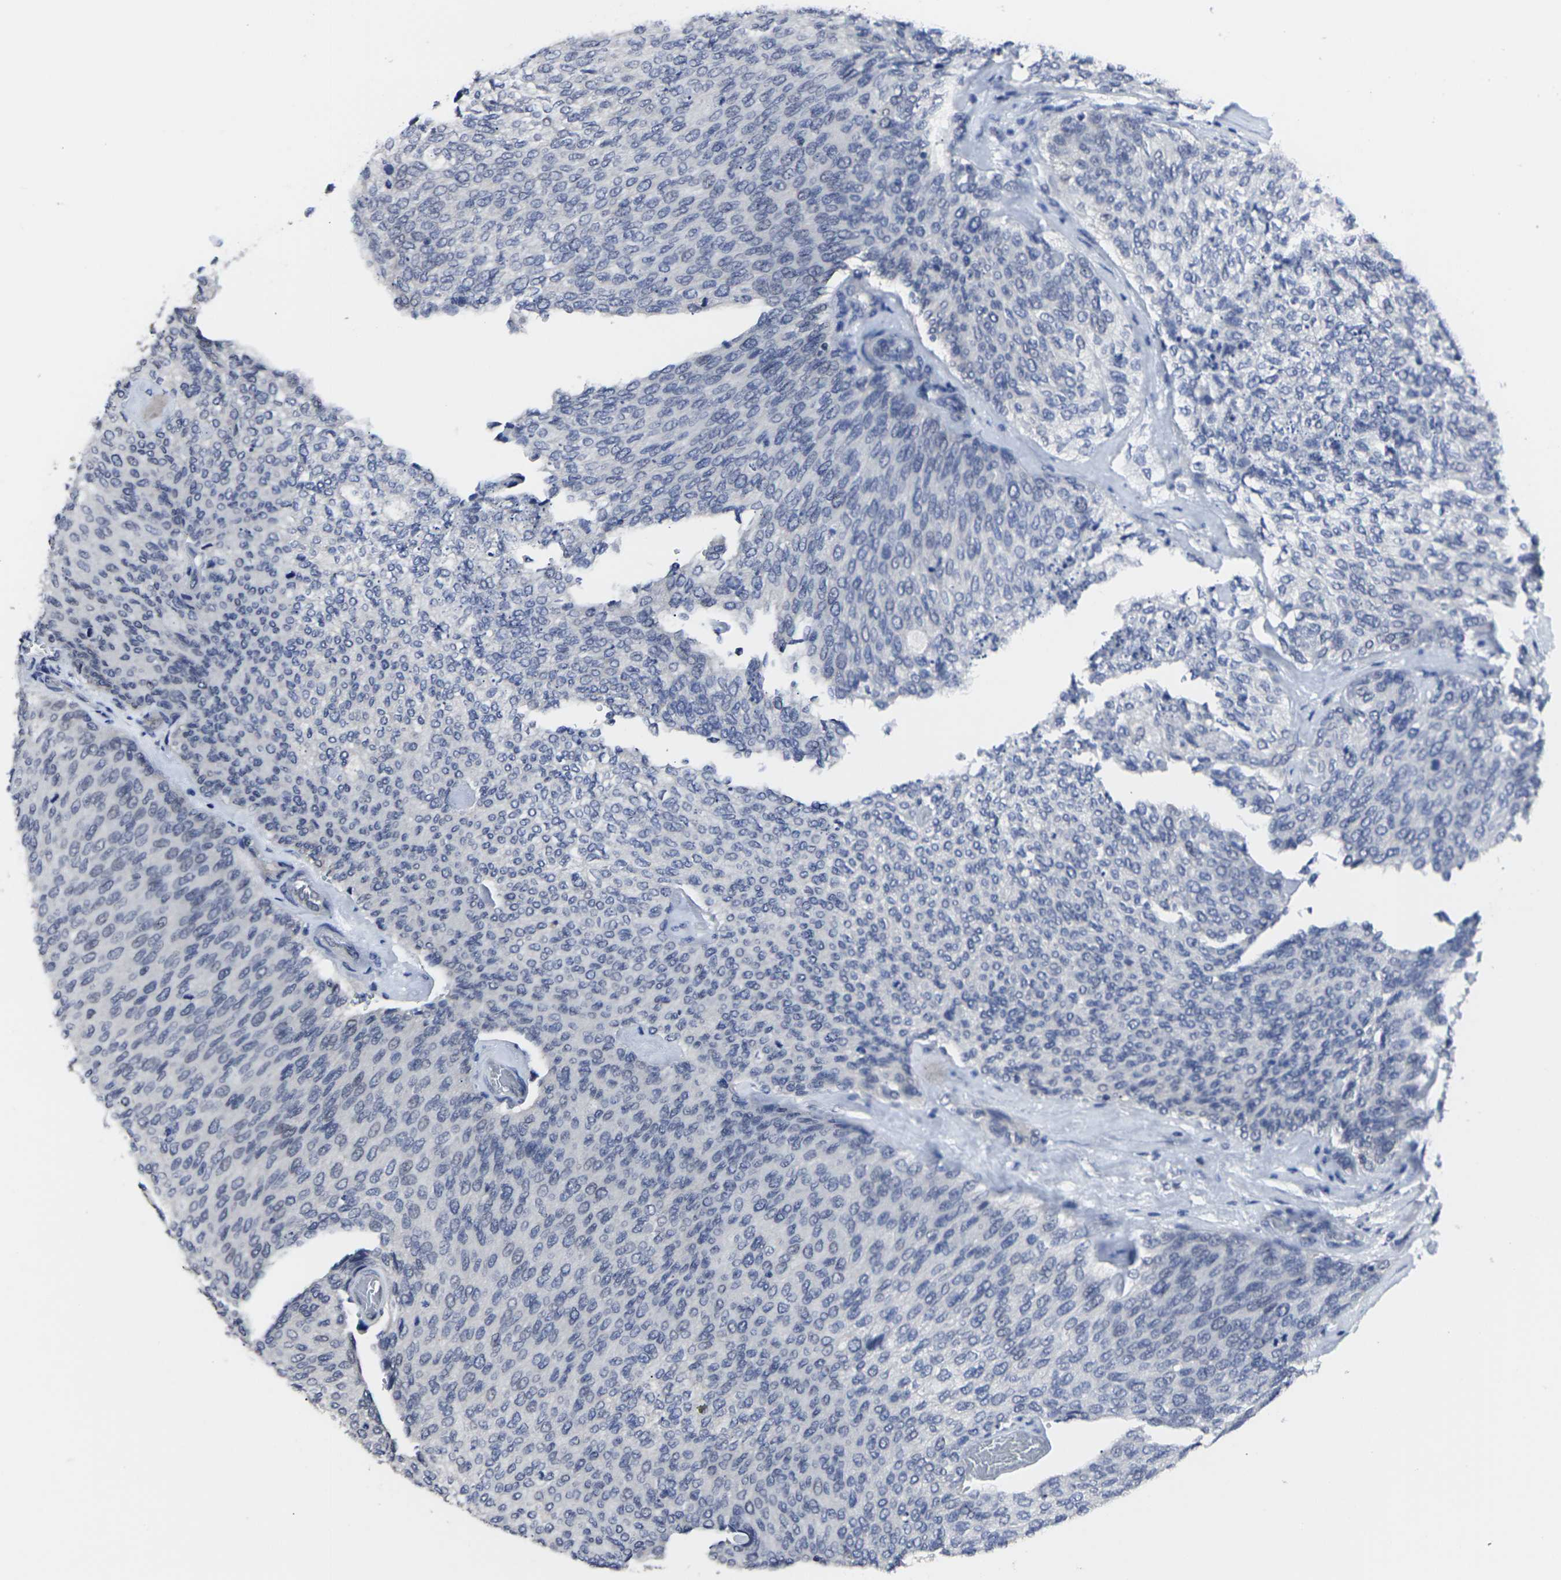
{"staining": {"intensity": "negative", "quantity": "none", "location": "none"}, "tissue": "urothelial cancer", "cell_type": "Tumor cells", "image_type": "cancer", "snomed": [{"axis": "morphology", "description": "Urothelial carcinoma, Low grade"}, {"axis": "topography", "description": "Urinary bladder"}], "caption": "An immunohistochemistry (IHC) histopathology image of urothelial cancer is shown. There is no staining in tumor cells of urothelial cancer.", "gene": "MSANTD4", "patient": {"sex": "female", "age": 79}}